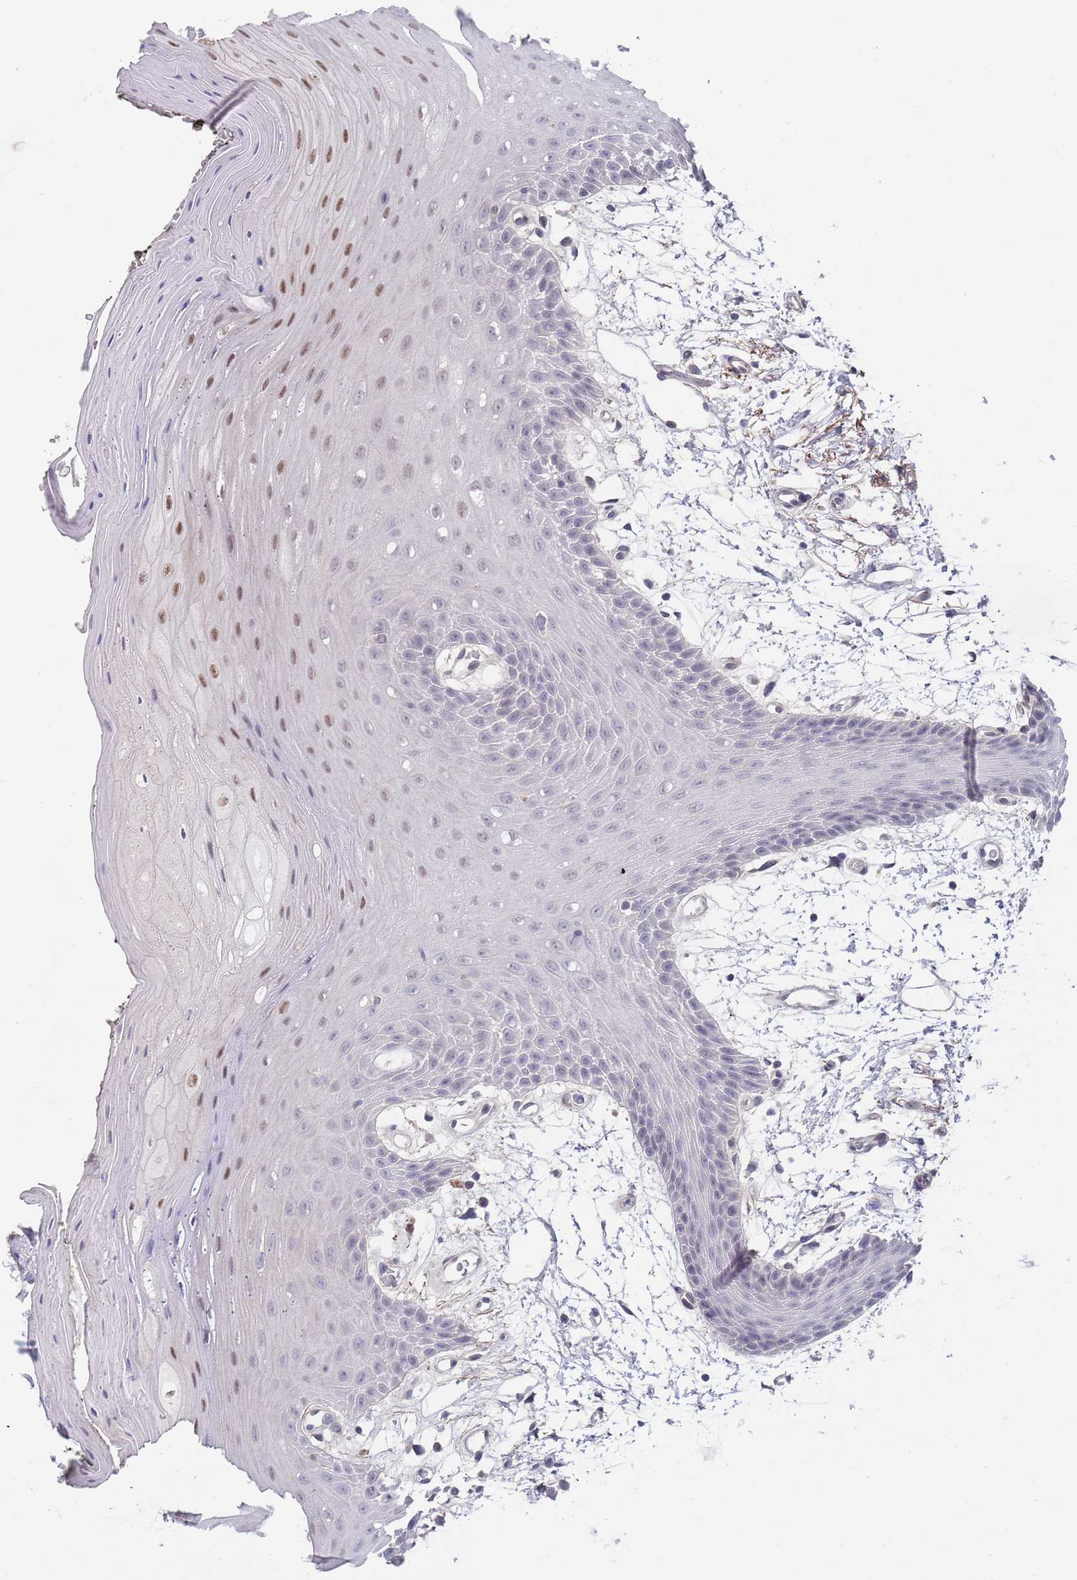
{"staining": {"intensity": "moderate", "quantity": "<25%", "location": "nuclear"}, "tissue": "oral mucosa", "cell_type": "Squamous epithelial cells", "image_type": "normal", "snomed": [{"axis": "morphology", "description": "Normal tissue, NOS"}, {"axis": "topography", "description": "Oral tissue"}, {"axis": "topography", "description": "Tounge, NOS"}], "caption": "Protein staining of normal oral mucosa shows moderate nuclear expression in about <25% of squamous epithelial cells.", "gene": "RNF169", "patient": {"sex": "female", "age": 59}}